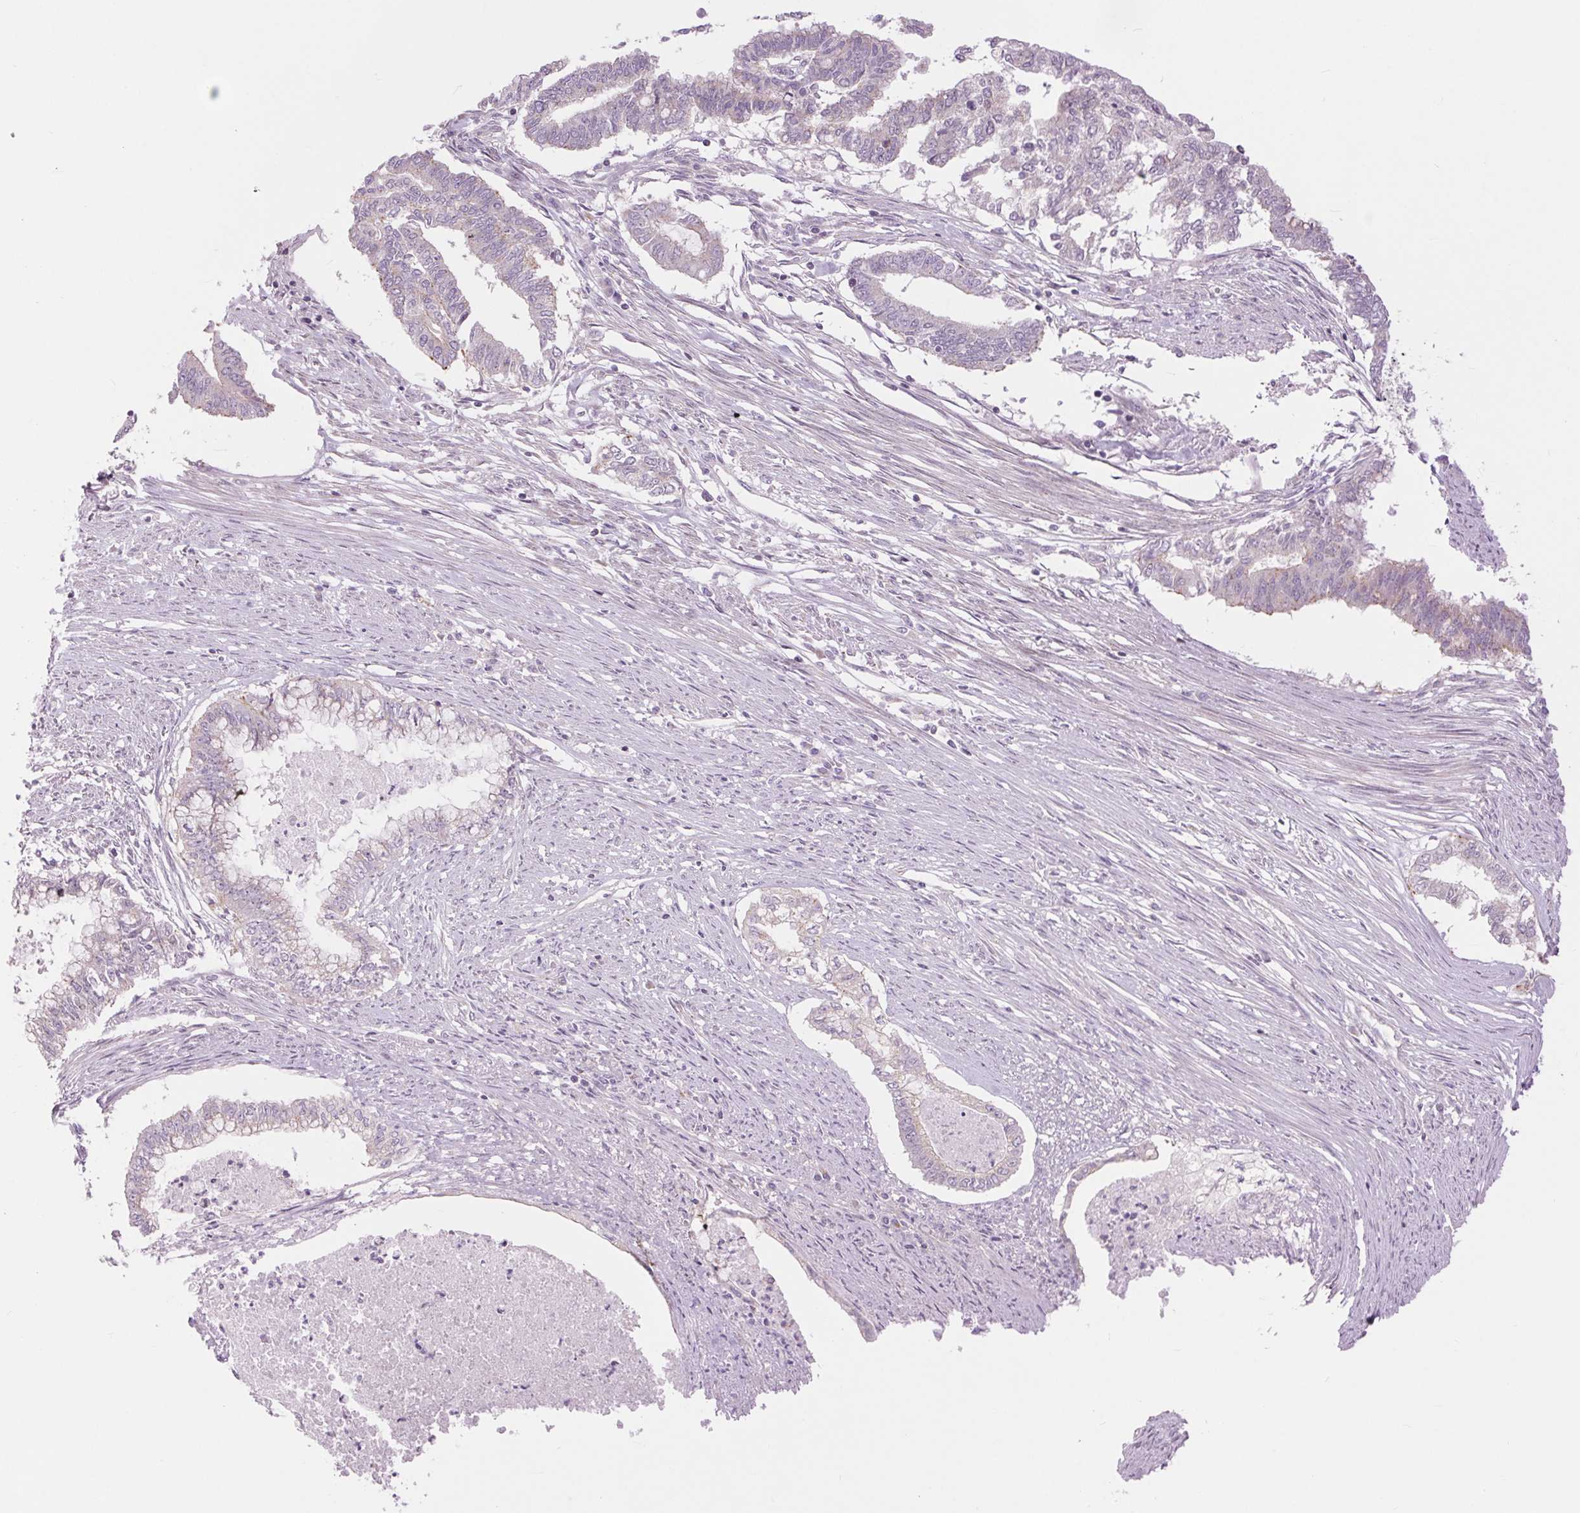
{"staining": {"intensity": "negative", "quantity": "none", "location": "none"}, "tissue": "endometrial cancer", "cell_type": "Tumor cells", "image_type": "cancer", "snomed": [{"axis": "morphology", "description": "Adenocarcinoma, NOS"}, {"axis": "topography", "description": "Endometrium"}], "caption": "A micrograph of human adenocarcinoma (endometrial) is negative for staining in tumor cells.", "gene": "CTNNA3", "patient": {"sex": "female", "age": 79}}